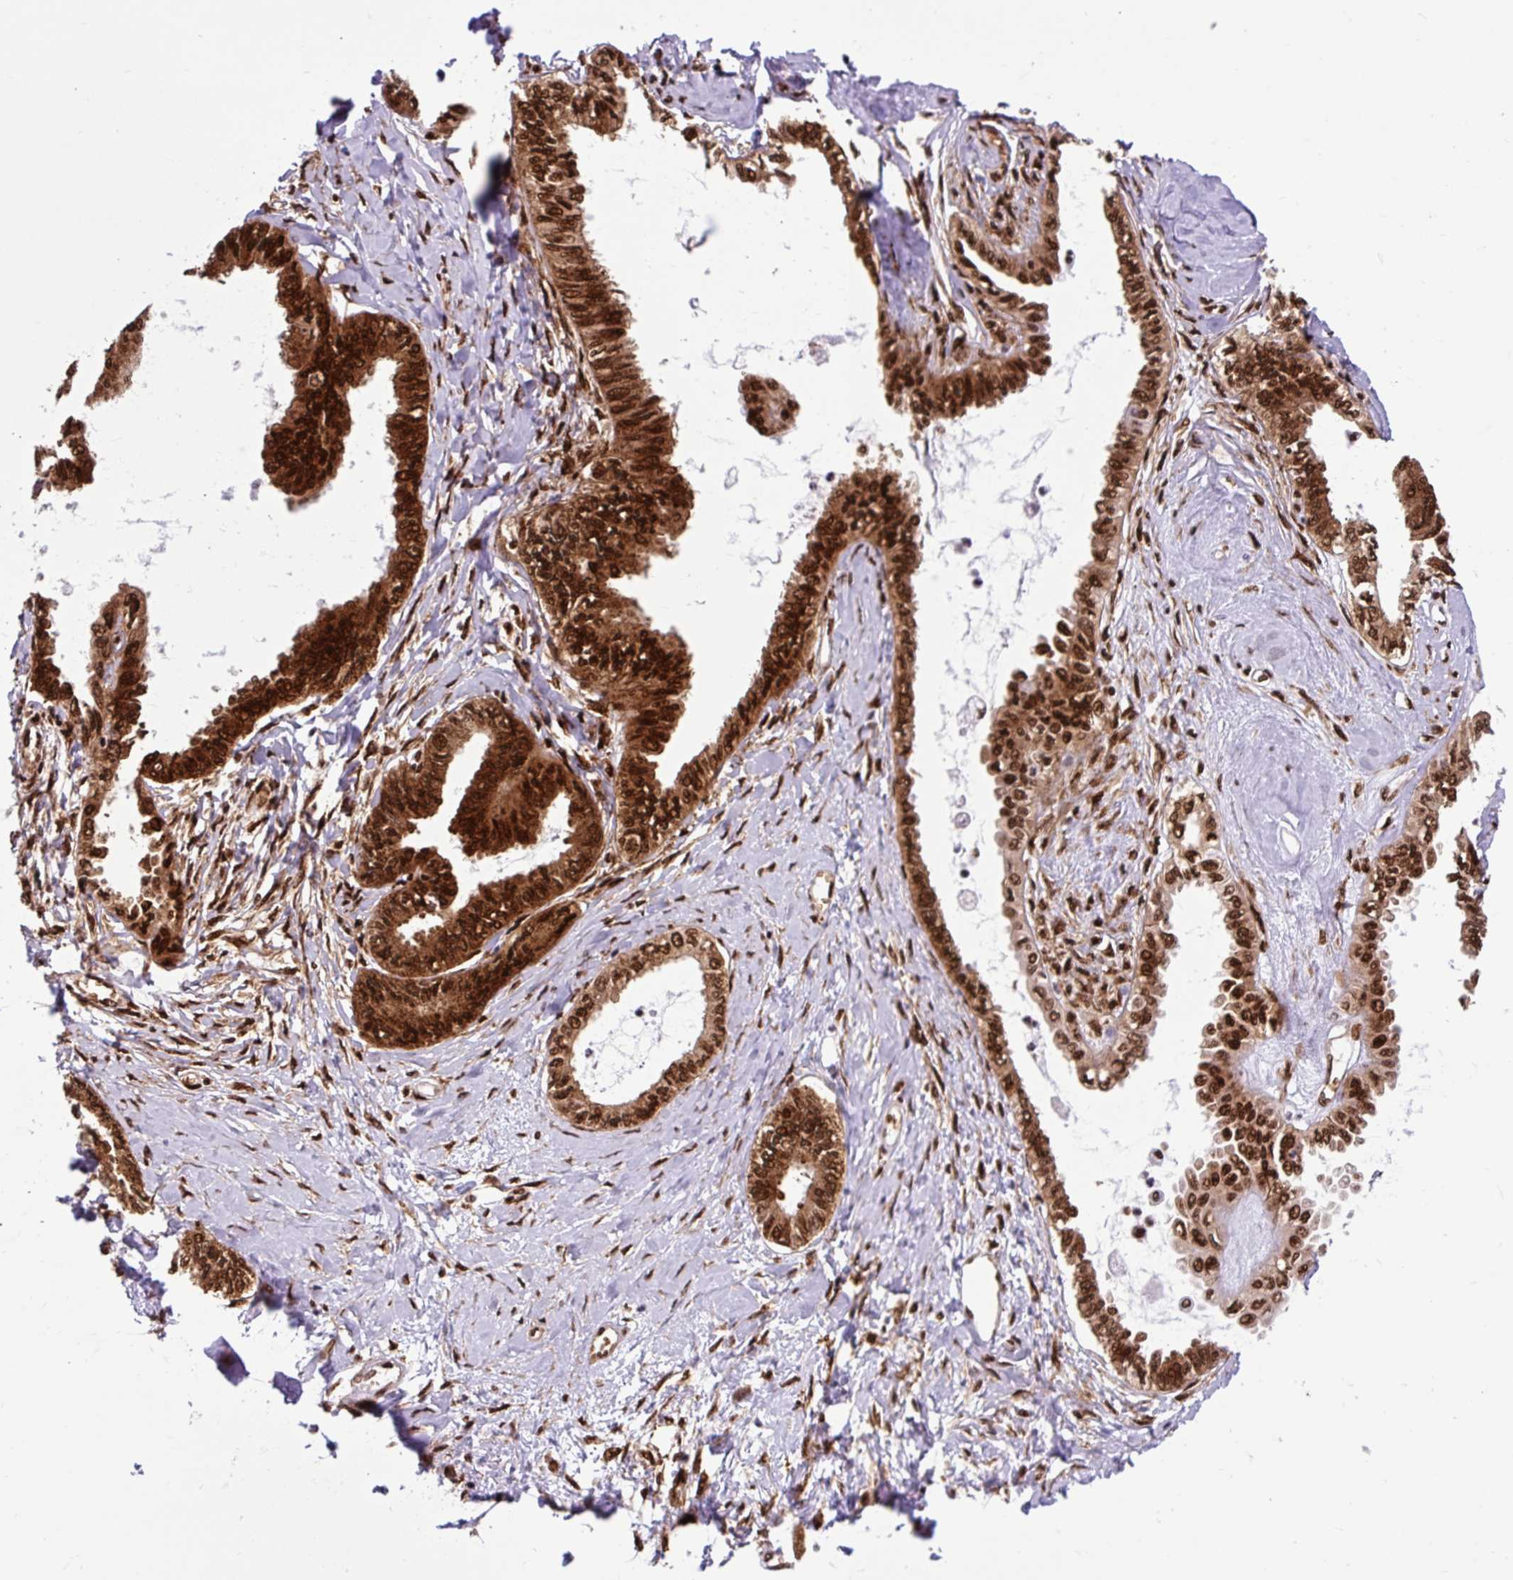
{"staining": {"intensity": "strong", "quantity": ">75%", "location": "cytoplasmic/membranous,nuclear"}, "tissue": "ovarian cancer", "cell_type": "Tumor cells", "image_type": "cancer", "snomed": [{"axis": "morphology", "description": "Carcinoma, endometroid"}, {"axis": "topography", "description": "Ovary"}], "caption": "Immunohistochemical staining of ovarian cancer (endometroid carcinoma) displays high levels of strong cytoplasmic/membranous and nuclear protein staining in about >75% of tumor cells.", "gene": "FUS", "patient": {"sex": "female", "age": 70}}